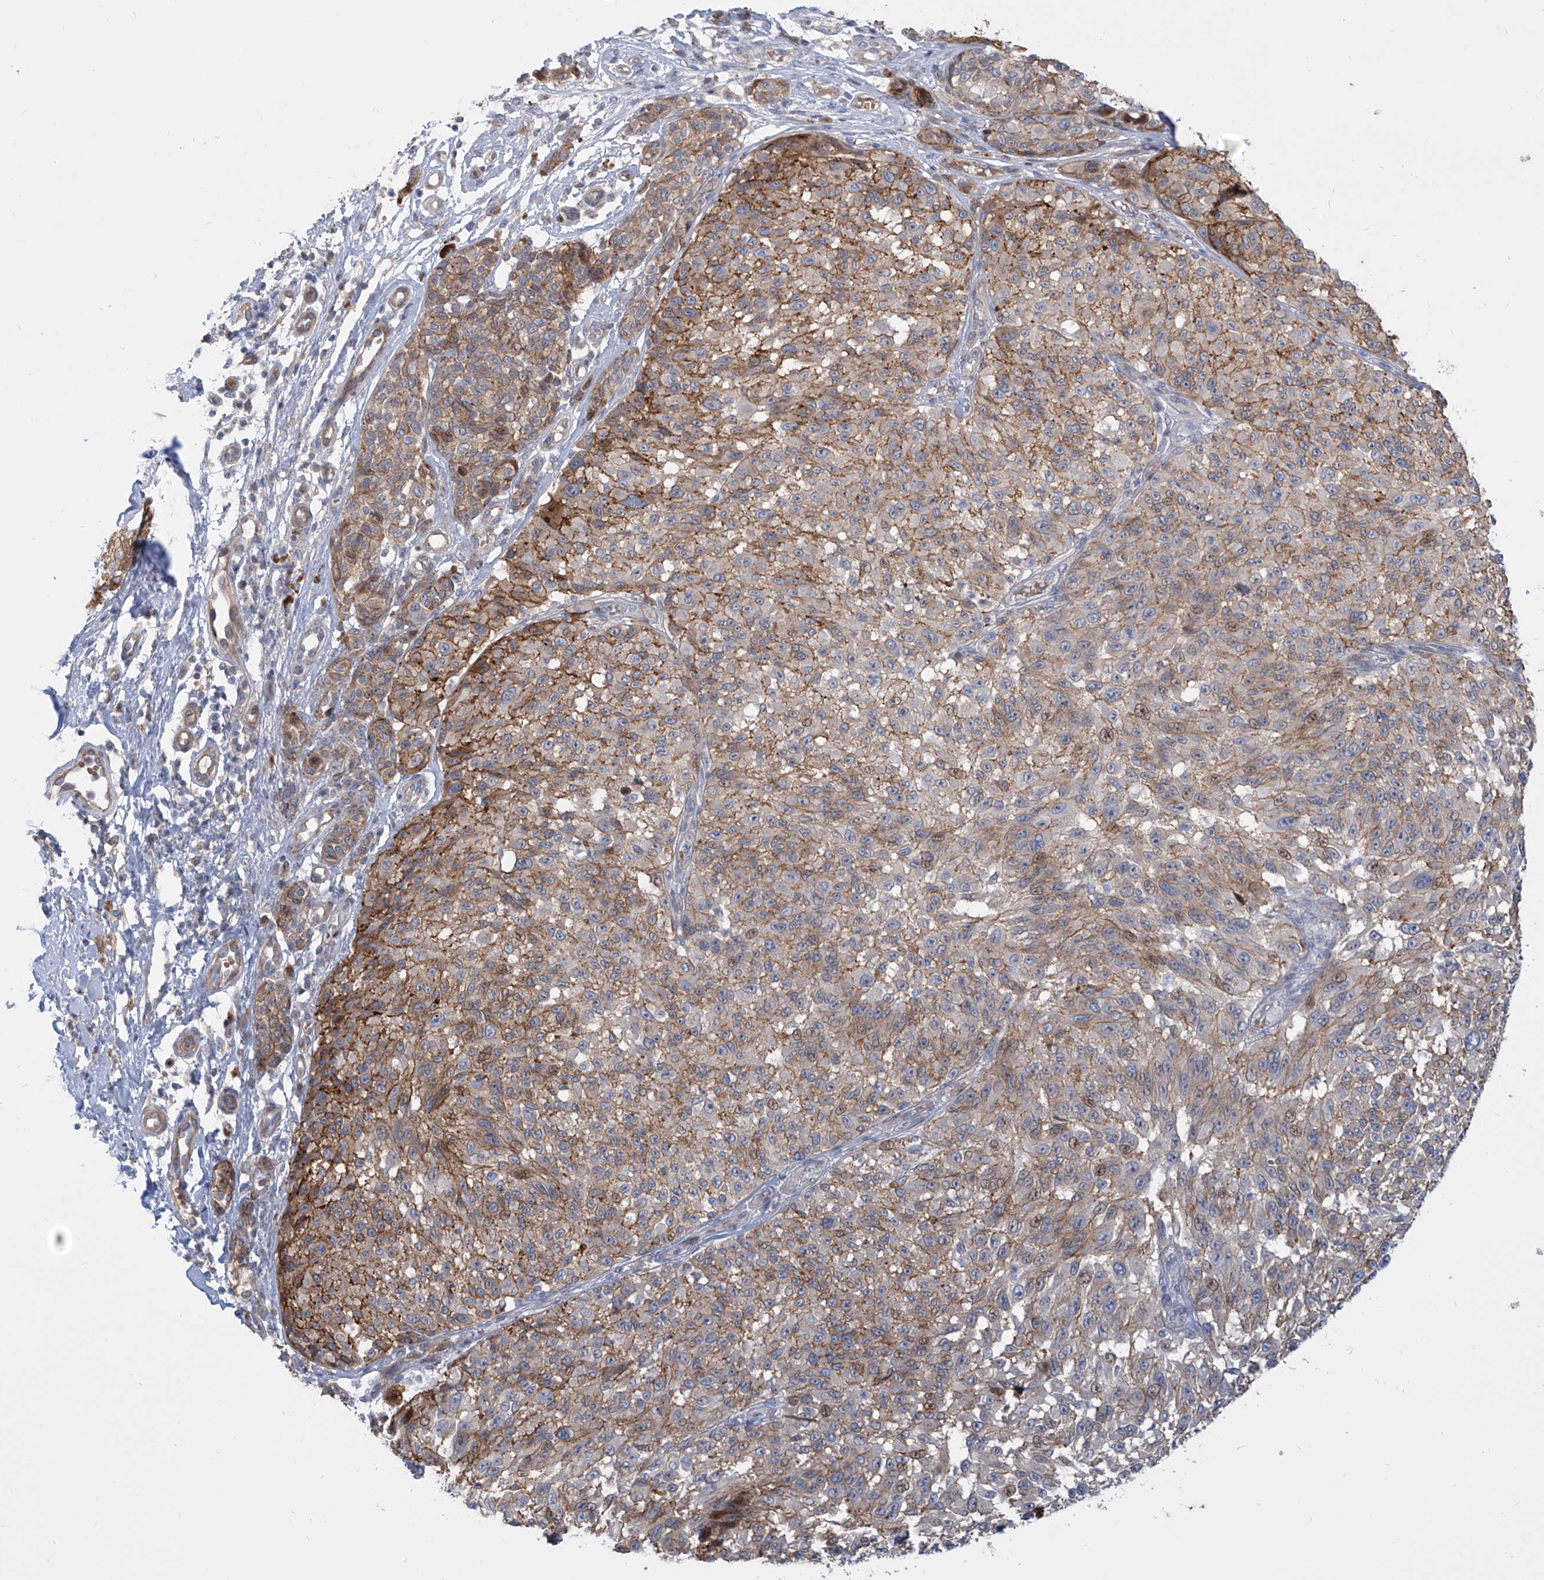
{"staining": {"intensity": "moderate", "quantity": "25%-75%", "location": "cytoplasmic/membranous"}, "tissue": "melanoma", "cell_type": "Tumor cells", "image_type": "cancer", "snomed": [{"axis": "morphology", "description": "Malignant melanoma, NOS"}, {"axis": "topography", "description": "Skin"}], "caption": "This micrograph reveals IHC staining of malignant melanoma, with medium moderate cytoplasmic/membranous staining in approximately 25%-75% of tumor cells.", "gene": "LRRC1", "patient": {"sex": "male", "age": 83}}